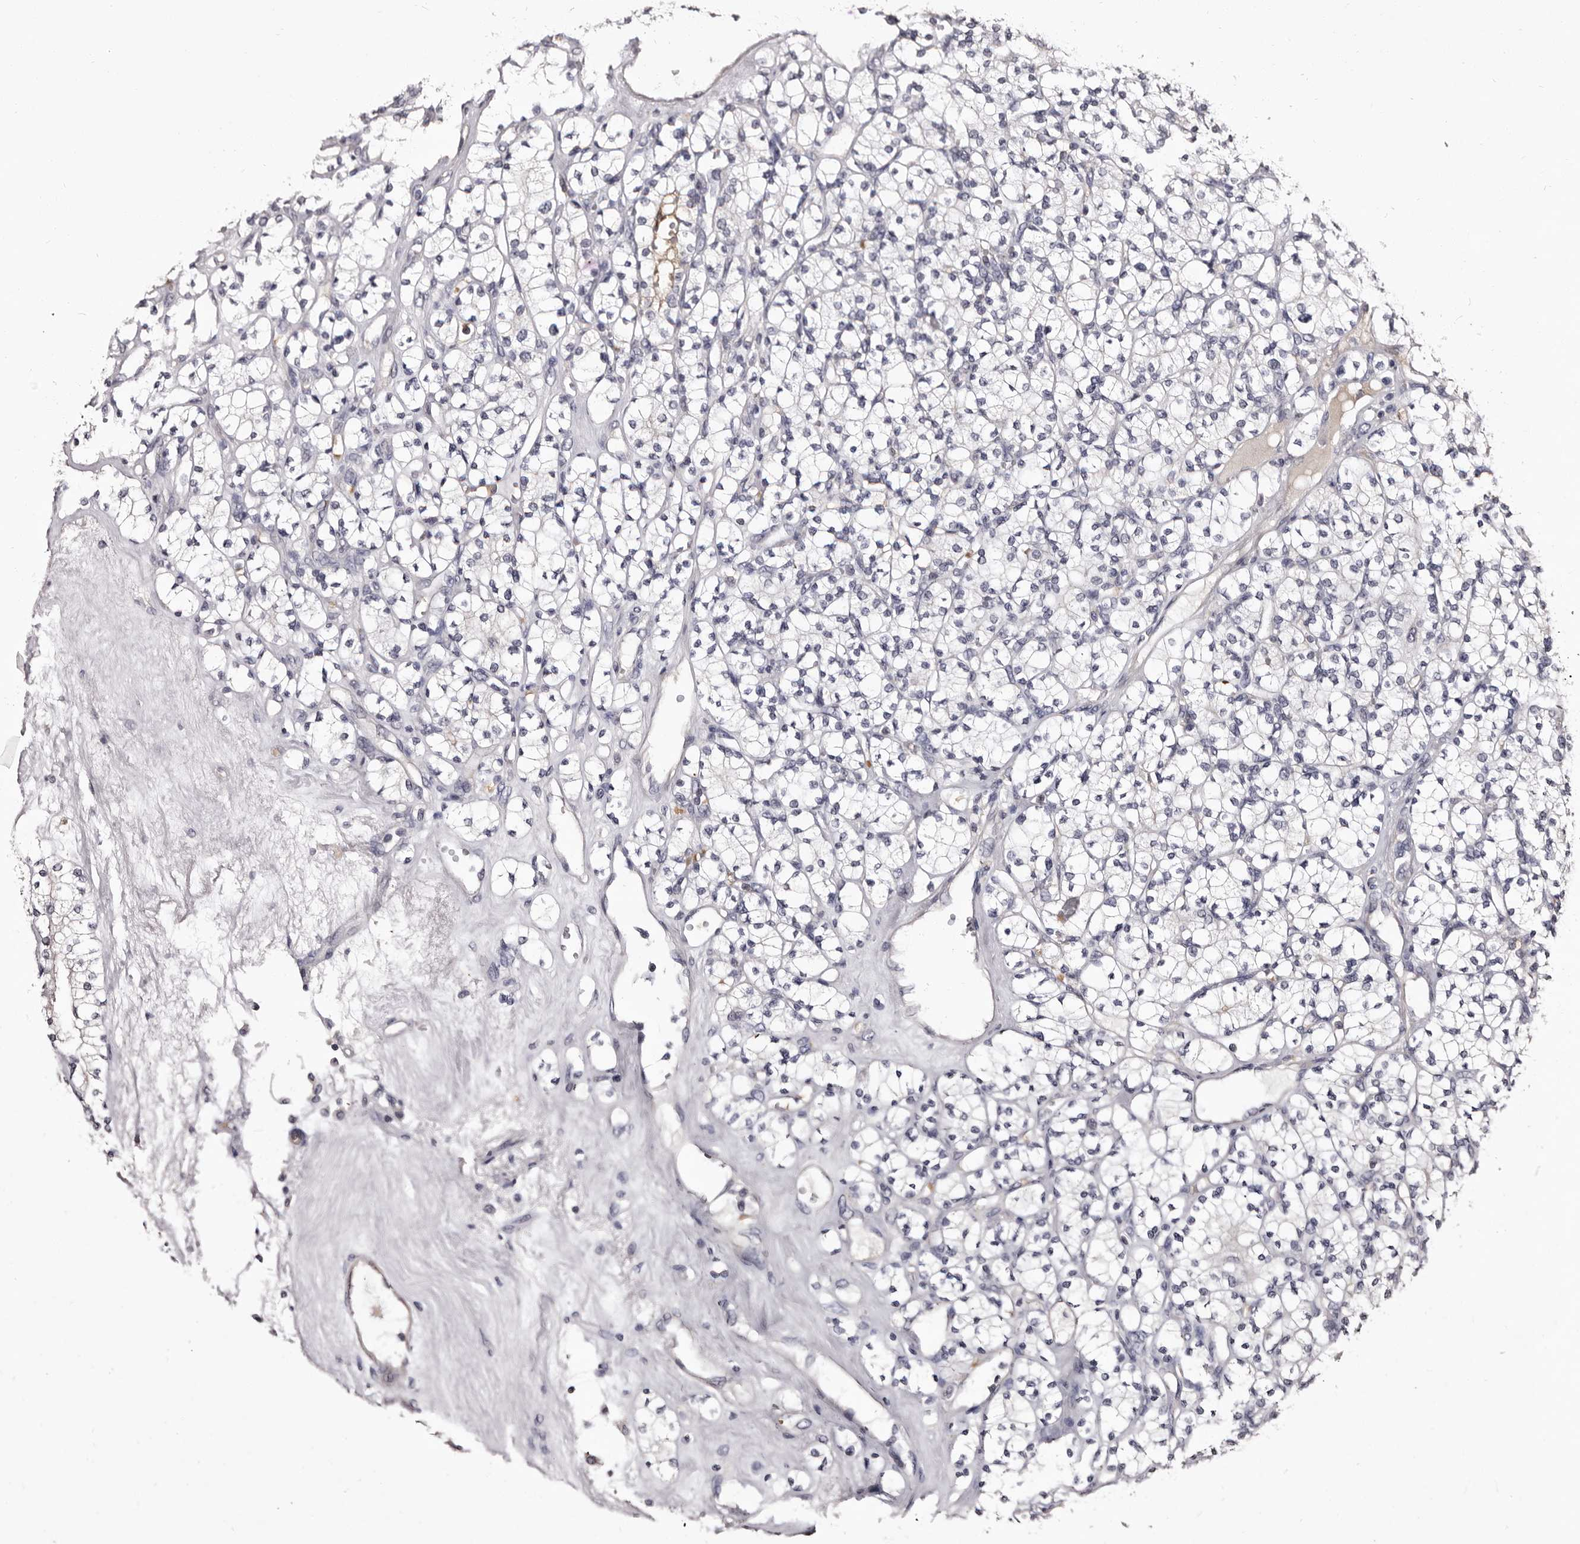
{"staining": {"intensity": "negative", "quantity": "none", "location": "none"}, "tissue": "renal cancer", "cell_type": "Tumor cells", "image_type": "cancer", "snomed": [{"axis": "morphology", "description": "Adenocarcinoma, NOS"}, {"axis": "topography", "description": "Kidney"}], "caption": "This is a histopathology image of immunohistochemistry staining of adenocarcinoma (renal), which shows no staining in tumor cells.", "gene": "BPGM", "patient": {"sex": "male", "age": 77}}